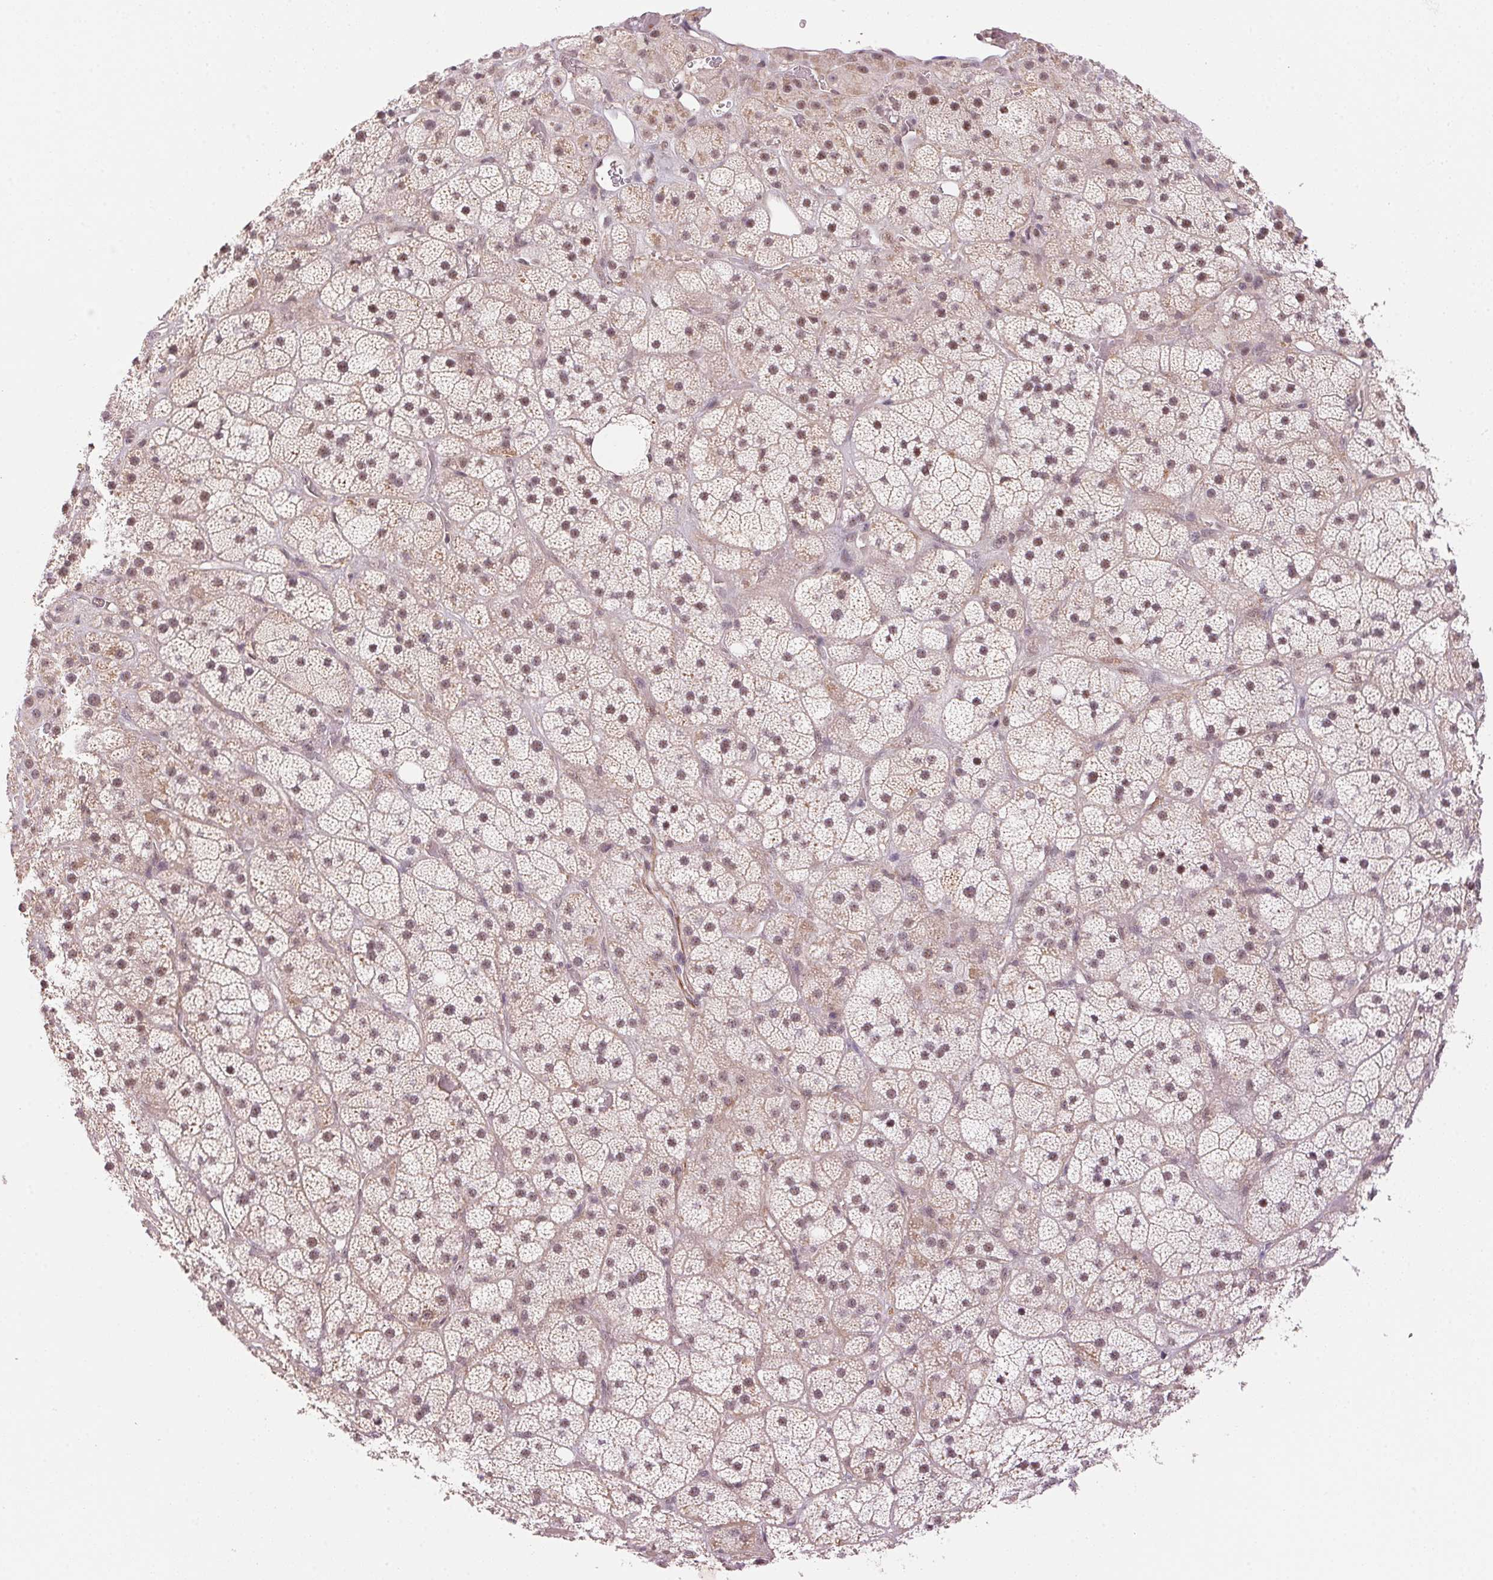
{"staining": {"intensity": "weak", "quantity": "25%-75%", "location": "nuclear"}, "tissue": "adrenal gland", "cell_type": "Glandular cells", "image_type": "normal", "snomed": [{"axis": "morphology", "description": "Normal tissue, NOS"}, {"axis": "topography", "description": "Adrenal gland"}], "caption": "Immunohistochemistry (IHC) staining of unremarkable adrenal gland, which shows low levels of weak nuclear positivity in approximately 25%-75% of glandular cells indicating weak nuclear protein positivity. The staining was performed using DAB (brown) for protein detection and nuclei were counterstained in hematoxylin (blue).", "gene": "HNRNPDL", "patient": {"sex": "male", "age": 57}}